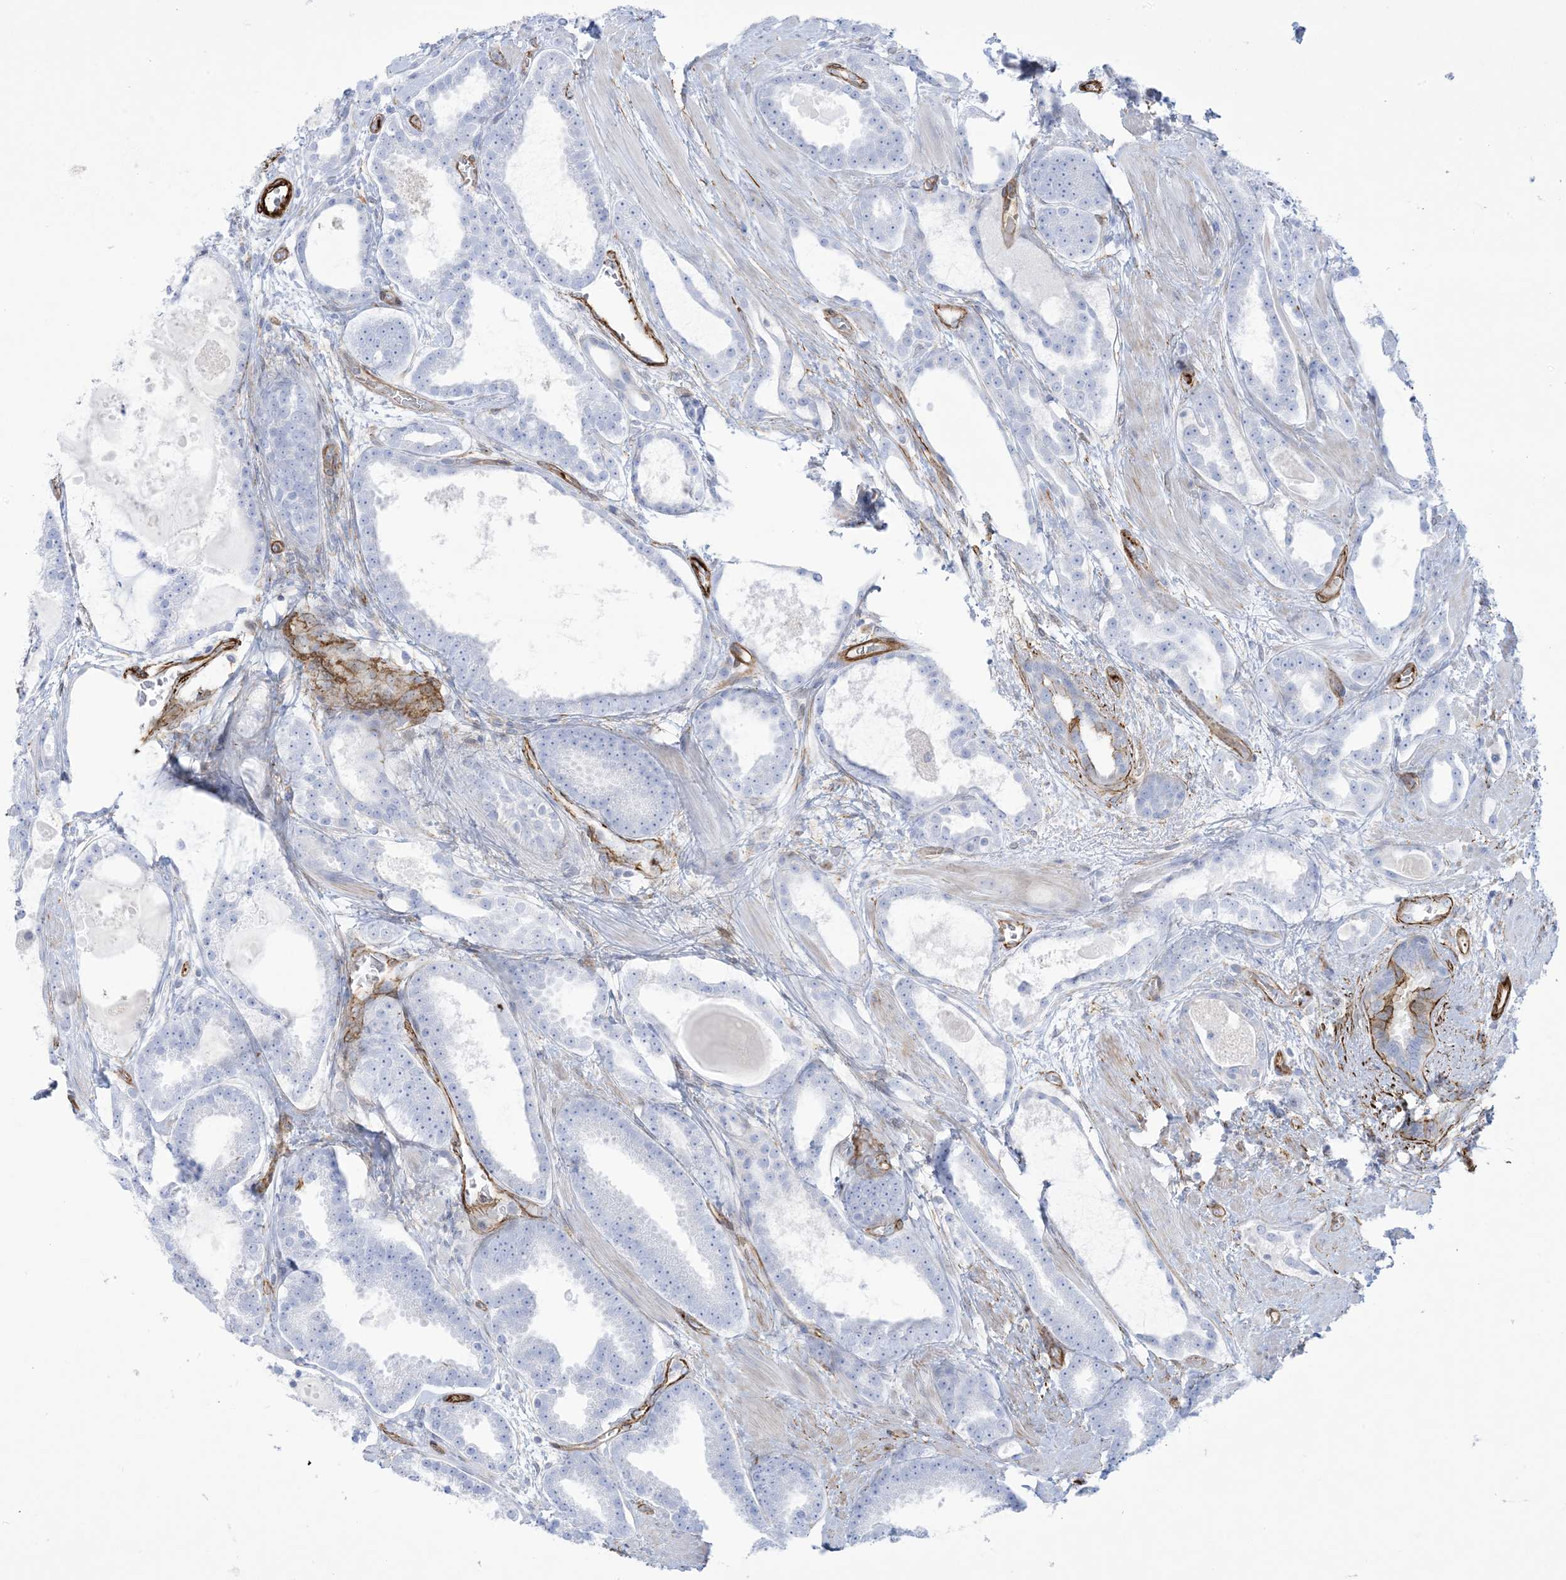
{"staining": {"intensity": "negative", "quantity": "none", "location": "none"}, "tissue": "prostate cancer", "cell_type": "Tumor cells", "image_type": "cancer", "snomed": [{"axis": "morphology", "description": "Adenocarcinoma, High grade"}, {"axis": "topography", "description": "Prostate"}], "caption": "High magnification brightfield microscopy of adenocarcinoma (high-grade) (prostate) stained with DAB (3,3'-diaminobenzidine) (brown) and counterstained with hematoxylin (blue): tumor cells show no significant expression. (DAB (3,3'-diaminobenzidine) immunohistochemistry with hematoxylin counter stain).", "gene": "B3GNT7", "patient": {"sex": "male", "age": 60}}